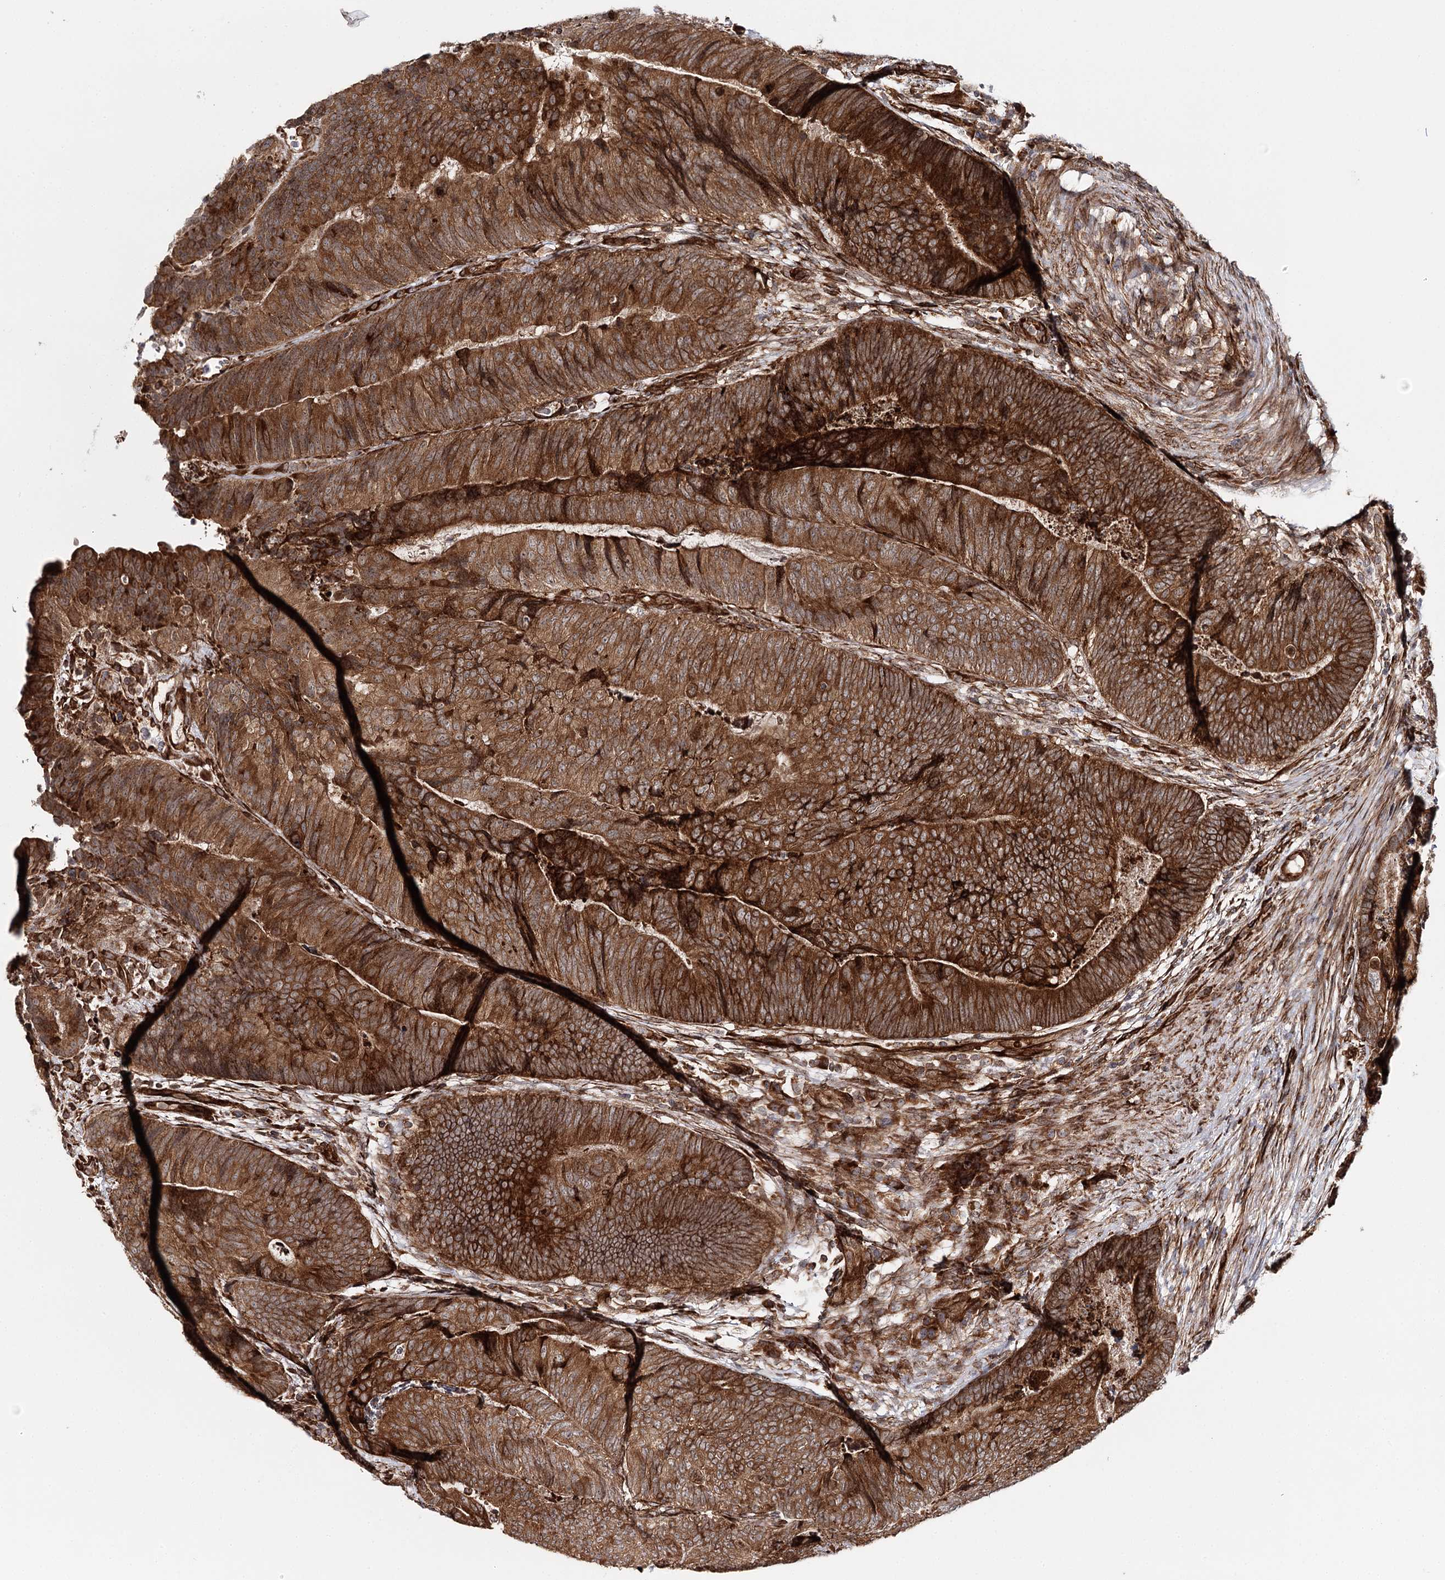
{"staining": {"intensity": "strong", "quantity": ">75%", "location": "cytoplasmic/membranous"}, "tissue": "colorectal cancer", "cell_type": "Tumor cells", "image_type": "cancer", "snomed": [{"axis": "morphology", "description": "Adenocarcinoma, NOS"}, {"axis": "topography", "description": "Colon"}], "caption": "Human colorectal cancer (adenocarcinoma) stained with a brown dye exhibits strong cytoplasmic/membranous positive expression in about >75% of tumor cells.", "gene": "MKNK1", "patient": {"sex": "female", "age": 67}}